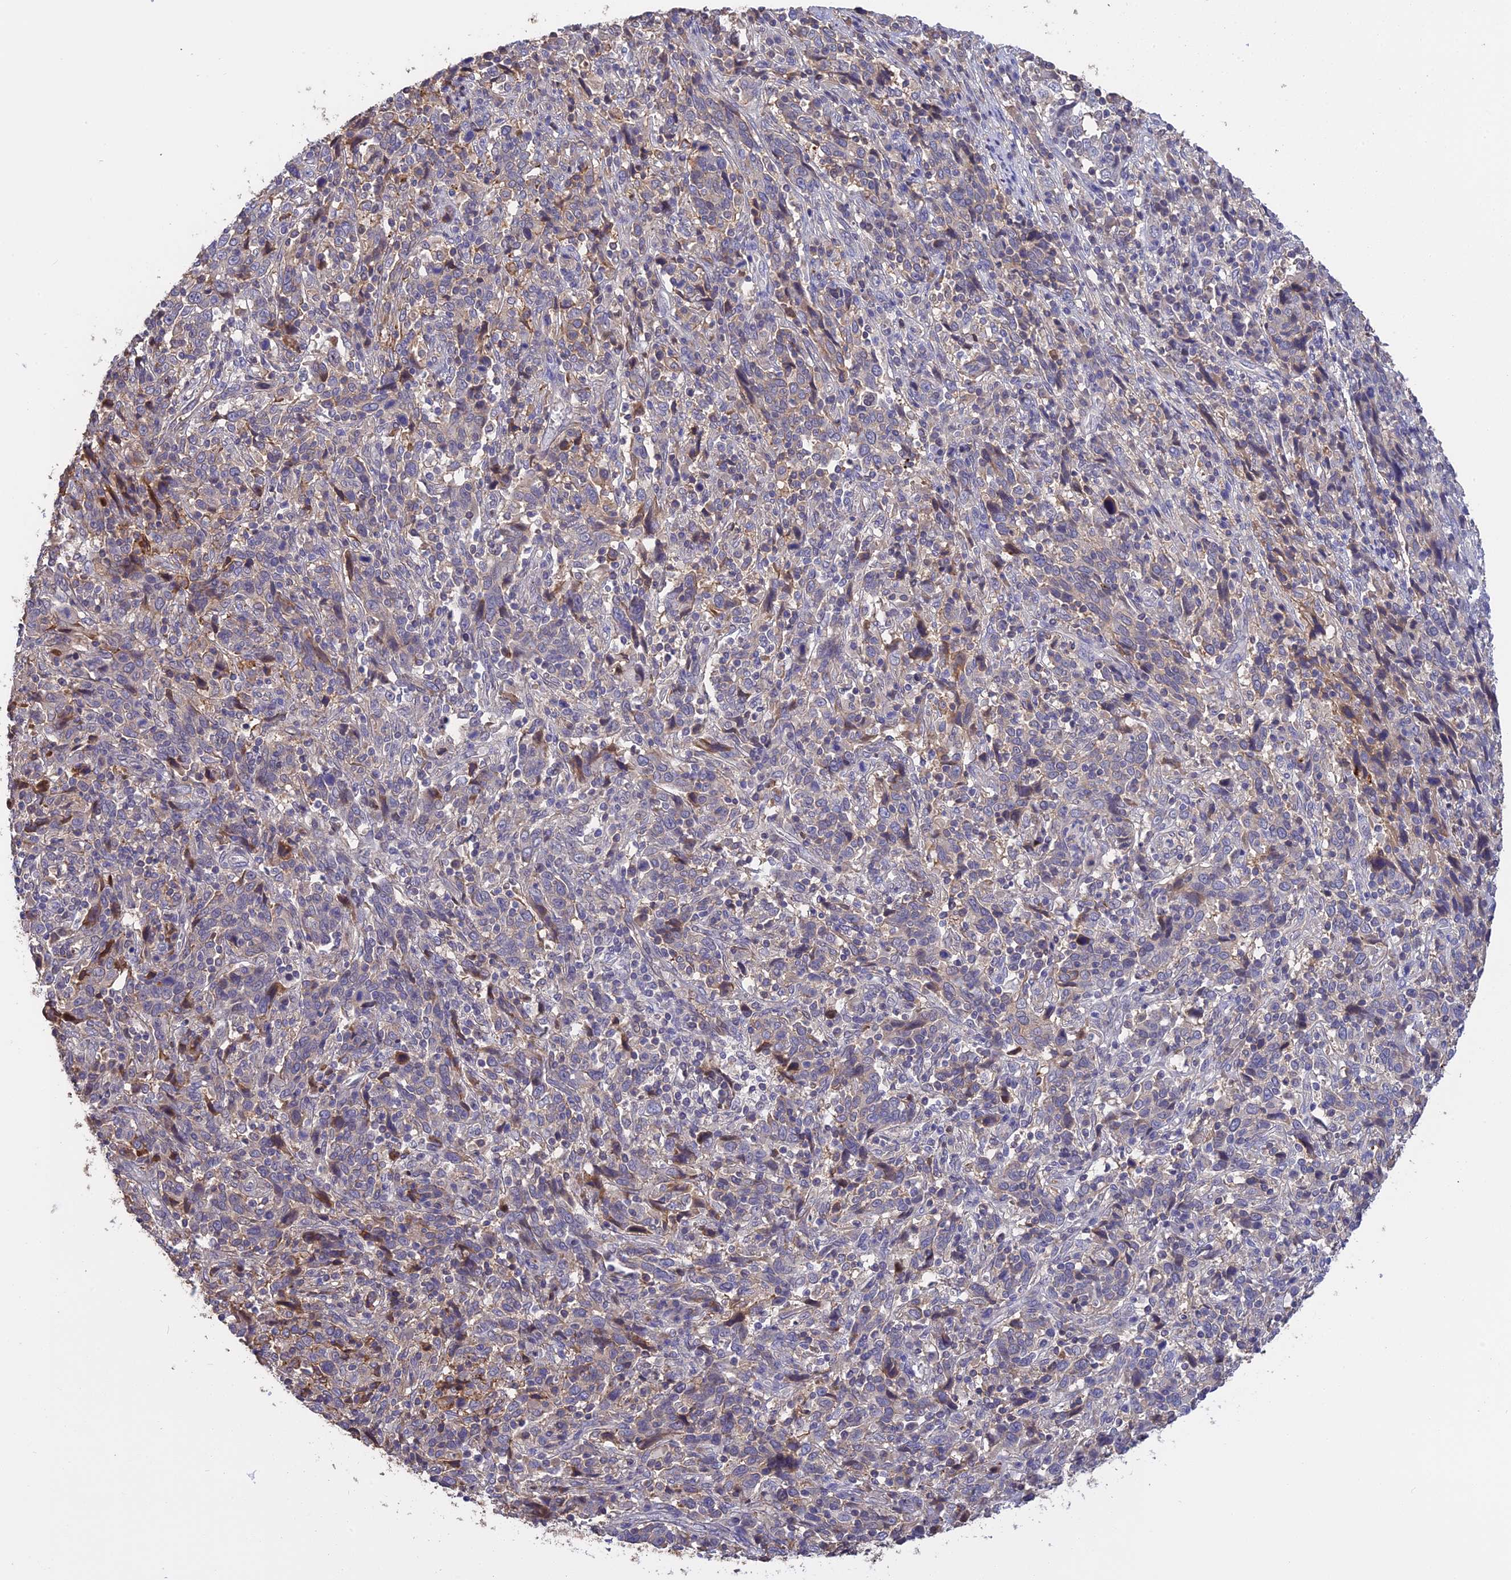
{"staining": {"intensity": "negative", "quantity": "none", "location": "none"}, "tissue": "cervical cancer", "cell_type": "Tumor cells", "image_type": "cancer", "snomed": [{"axis": "morphology", "description": "Squamous cell carcinoma, NOS"}, {"axis": "topography", "description": "Cervix"}], "caption": "DAB (3,3'-diaminobenzidine) immunohistochemical staining of squamous cell carcinoma (cervical) reveals no significant staining in tumor cells.", "gene": "PZP", "patient": {"sex": "female", "age": 46}}